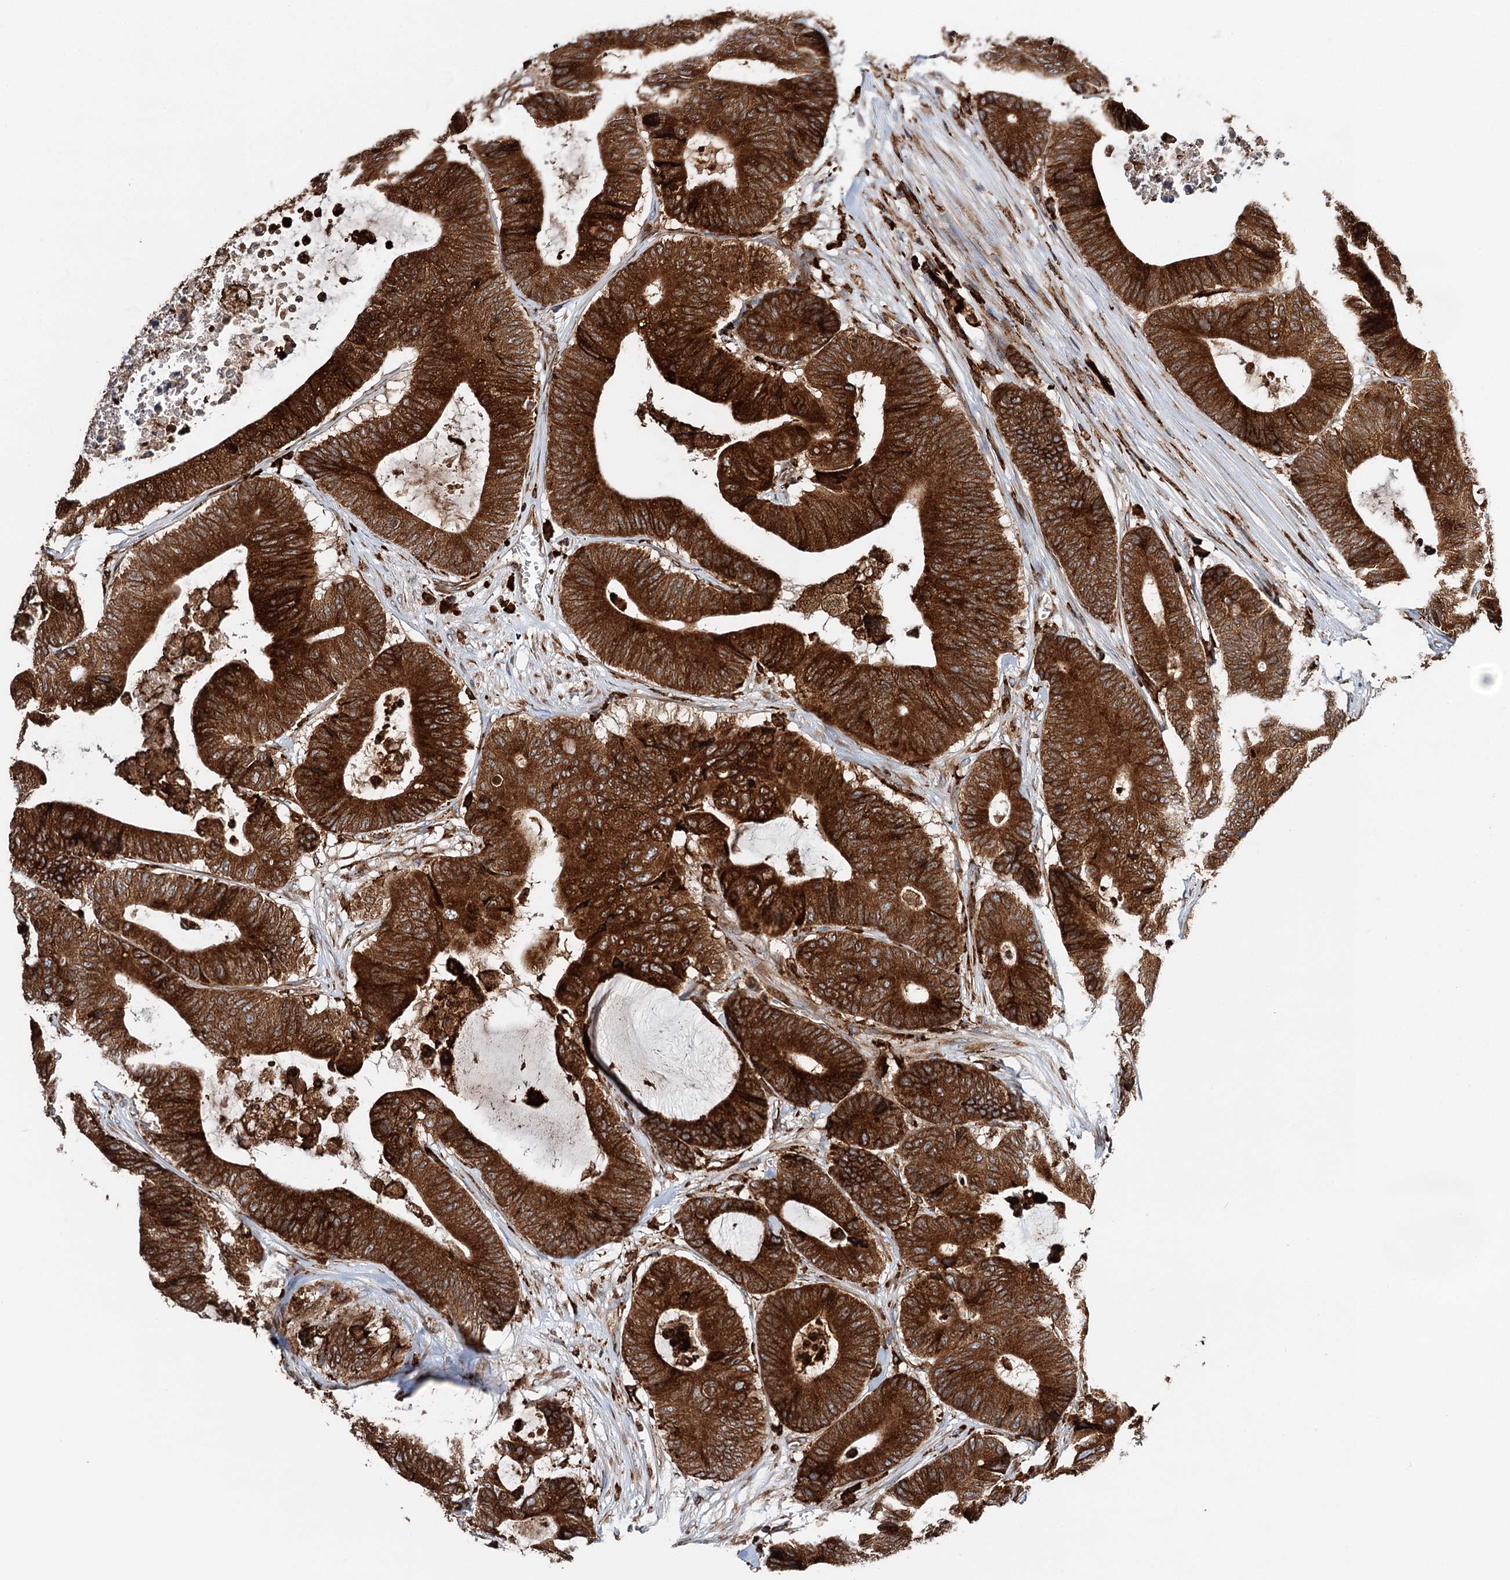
{"staining": {"intensity": "strong", "quantity": ">75%", "location": "cytoplasmic/membranous"}, "tissue": "colorectal cancer", "cell_type": "Tumor cells", "image_type": "cancer", "snomed": [{"axis": "morphology", "description": "Adenocarcinoma, NOS"}, {"axis": "topography", "description": "Colon"}], "caption": "DAB immunohistochemical staining of colorectal cancer shows strong cytoplasmic/membranous protein positivity in about >75% of tumor cells.", "gene": "ERP29", "patient": {"sex": "female", "age": 84}}